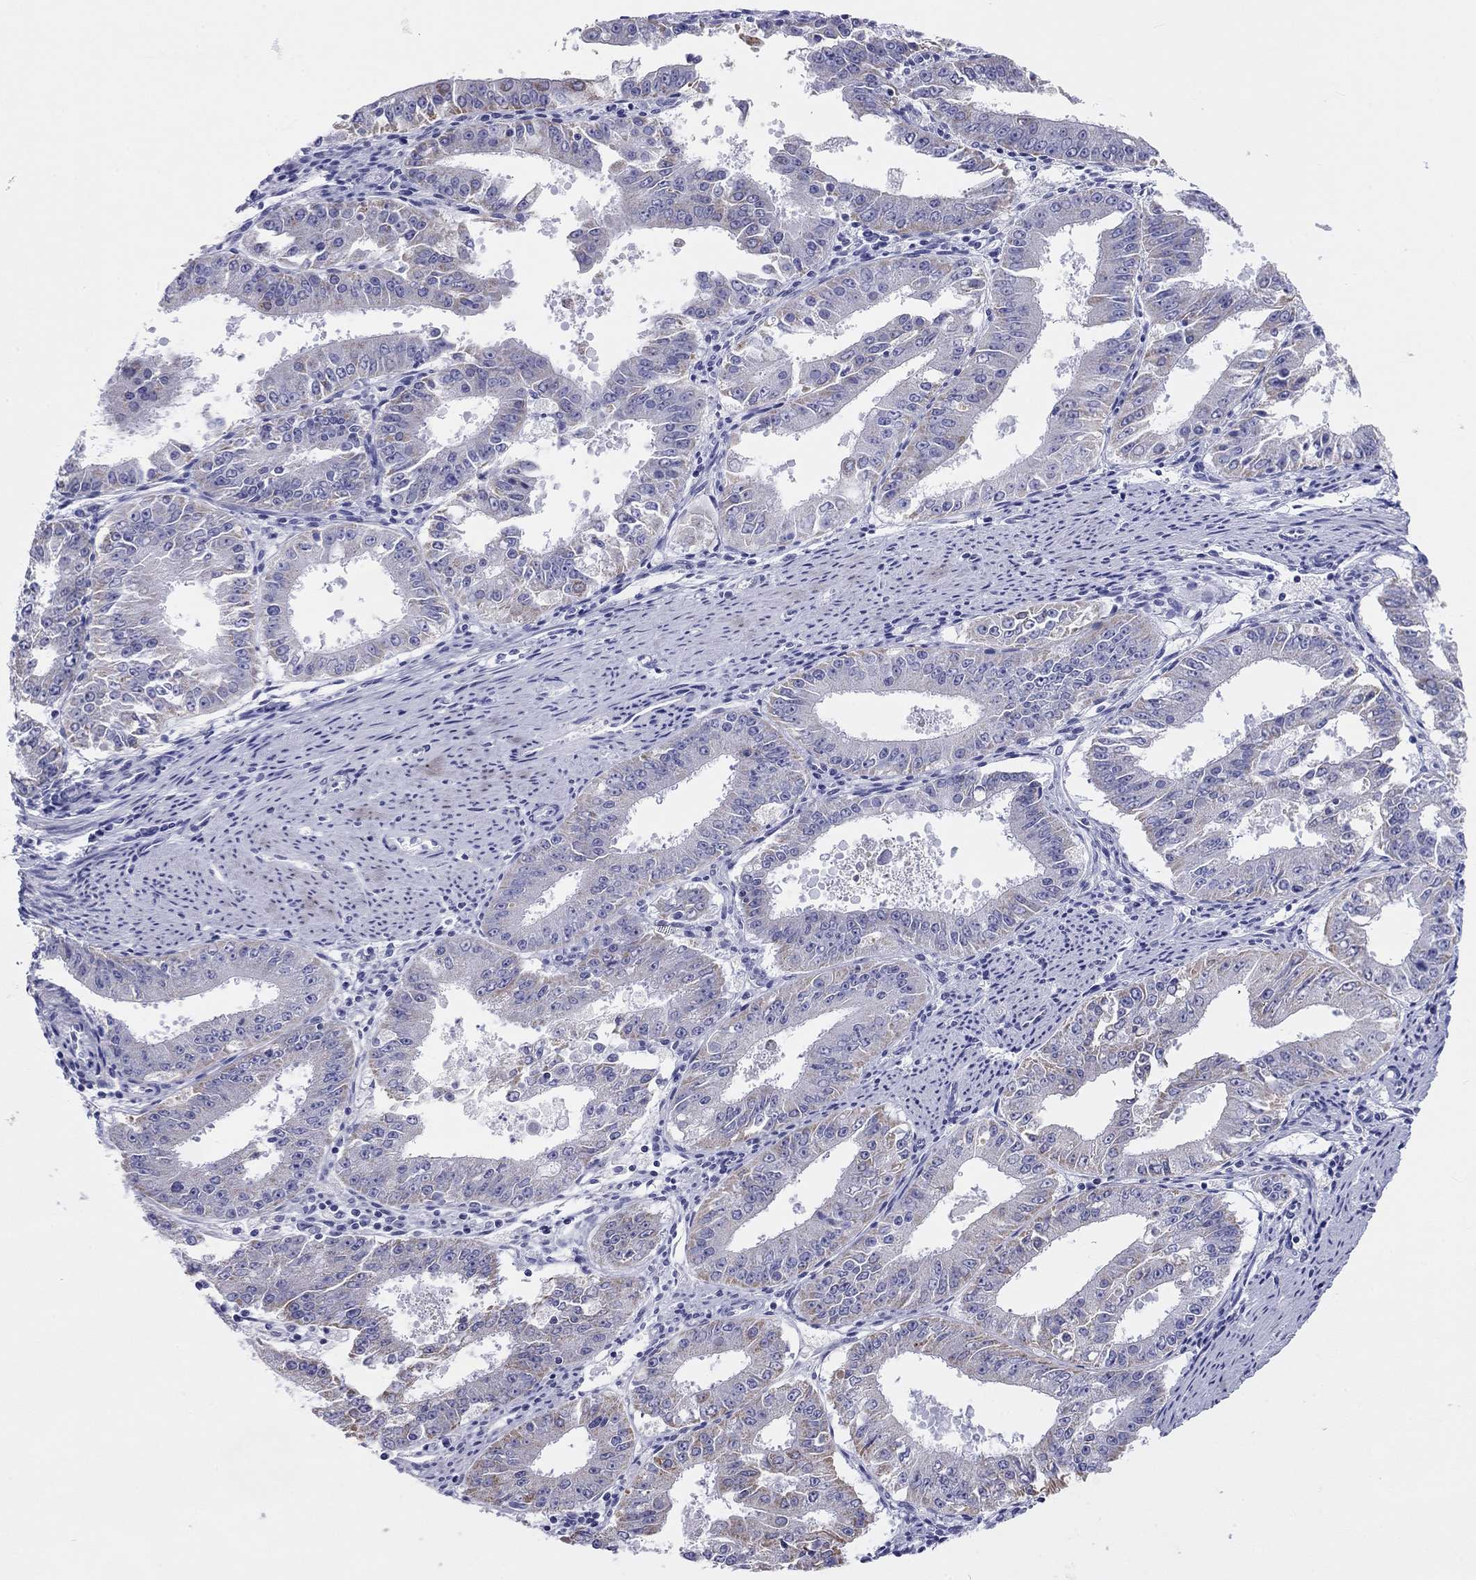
{"staining": {"intensity": "weak", "quantity": "<25%", "location": "cytoplasmic/membranous"}, "tissue": "ovarian cancer", "cell_type": "Tumor cells", "image_type": "cancer", "snomed": [{"axis": "morphology", "description": "Carcinoma, endometroid"}, {"axis": "topography", "description": "Ovary"}], "caption": "This is an IHC image of human endometroid carcinoma (ovarian). There is no staining in tumor cells.", "gene": "DPY19L2", "patient": {"sex": "female", "age": 42}}